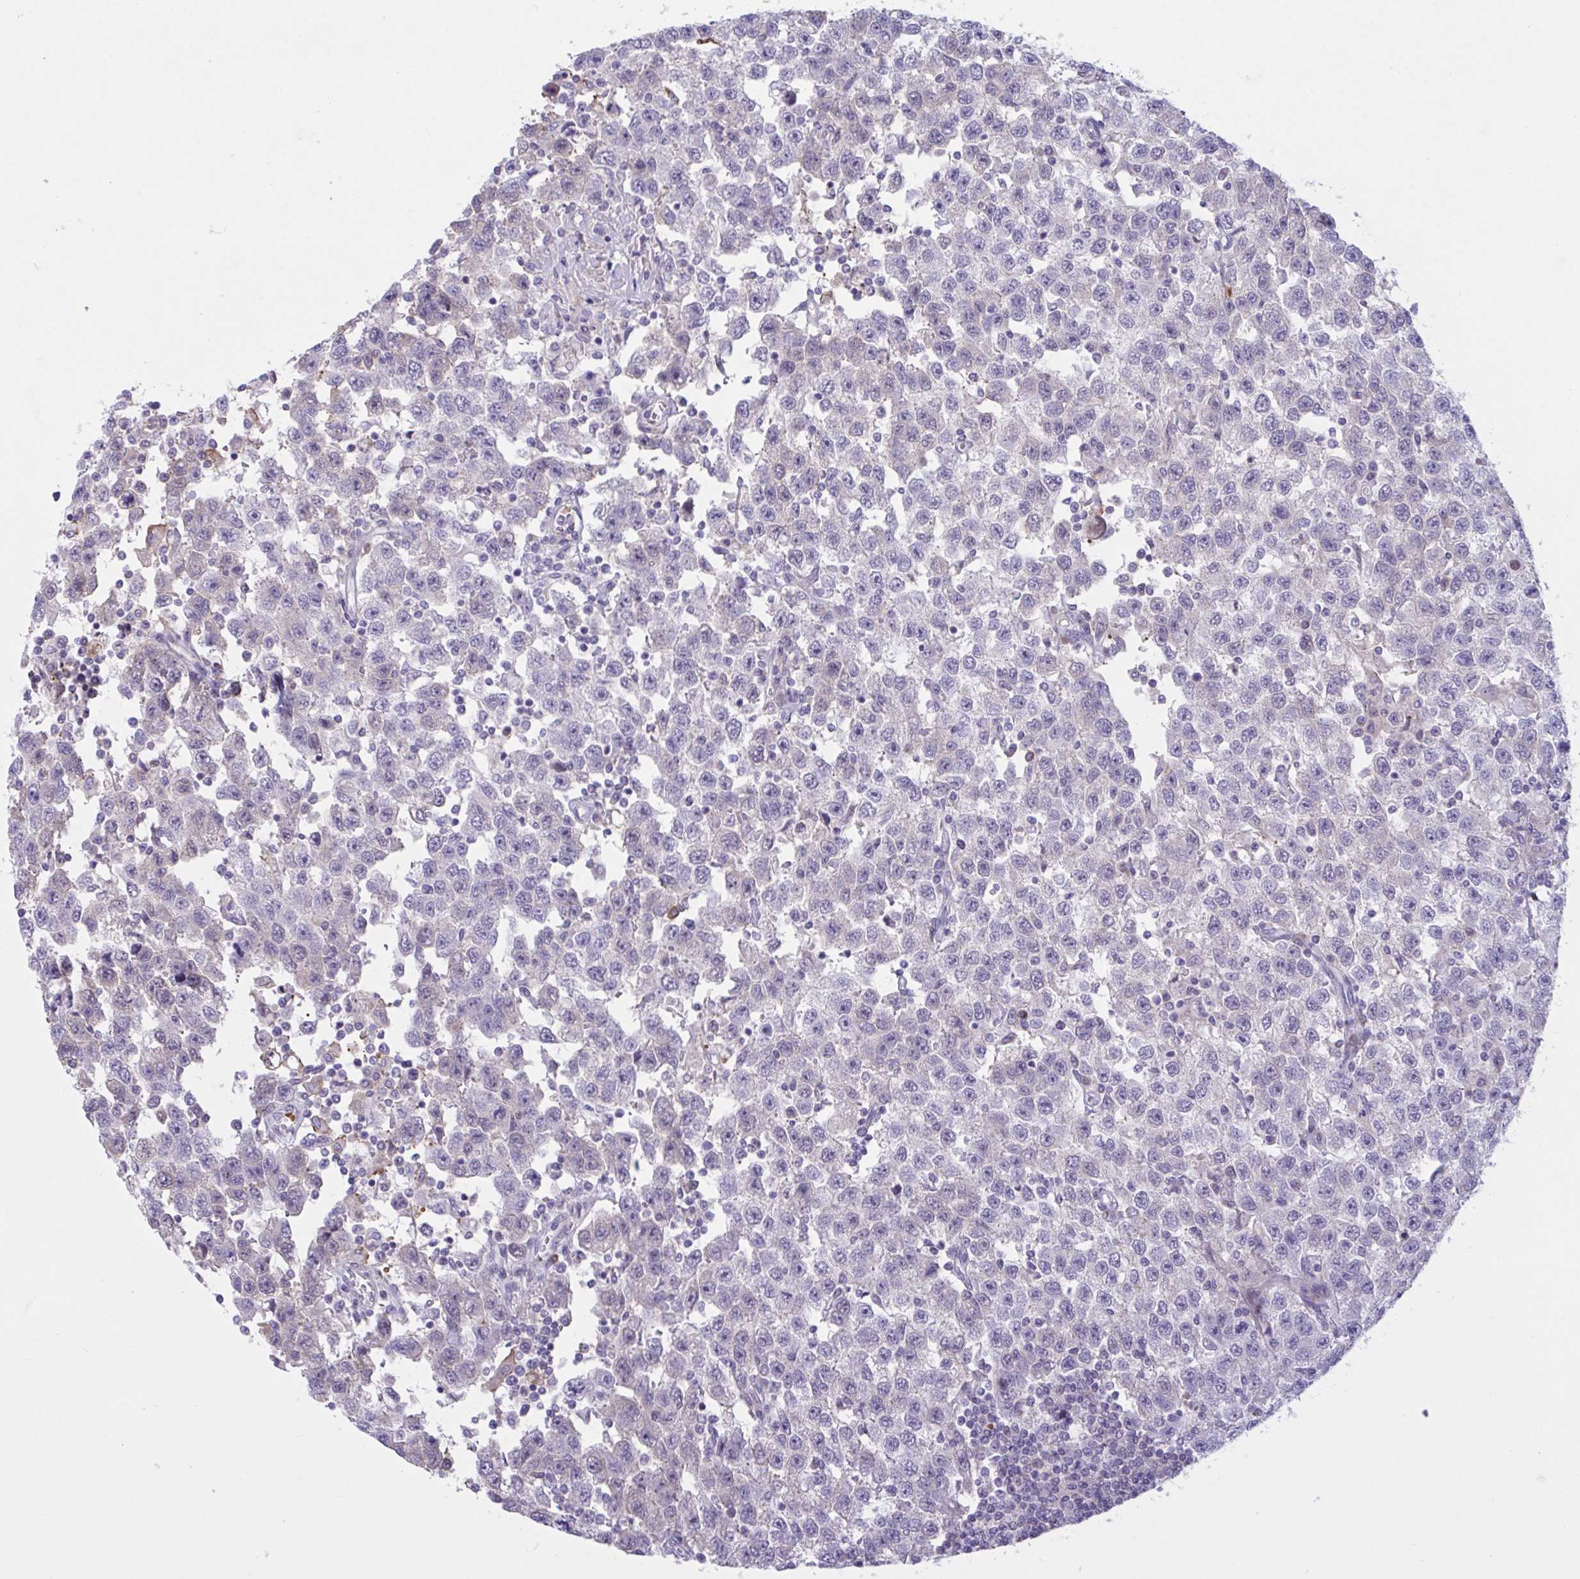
{"staining": {"intensity": "negative", "quantity": "none", "location": "none"}, "tissue": "testis cancer", "cell_type": "Tumor cells", "image_type": "cancer", "snomed": [{"axis": "morphology", "description": "Seminoma, NOS"}, {"axis": "topography", "description": "Testis"}], "caption": "A histopathology image of human testis cancer (seminoma) is negative for staining in tumor cells.", "gene": "VWC2", "patient": {"sex": "male", "age": 41}}